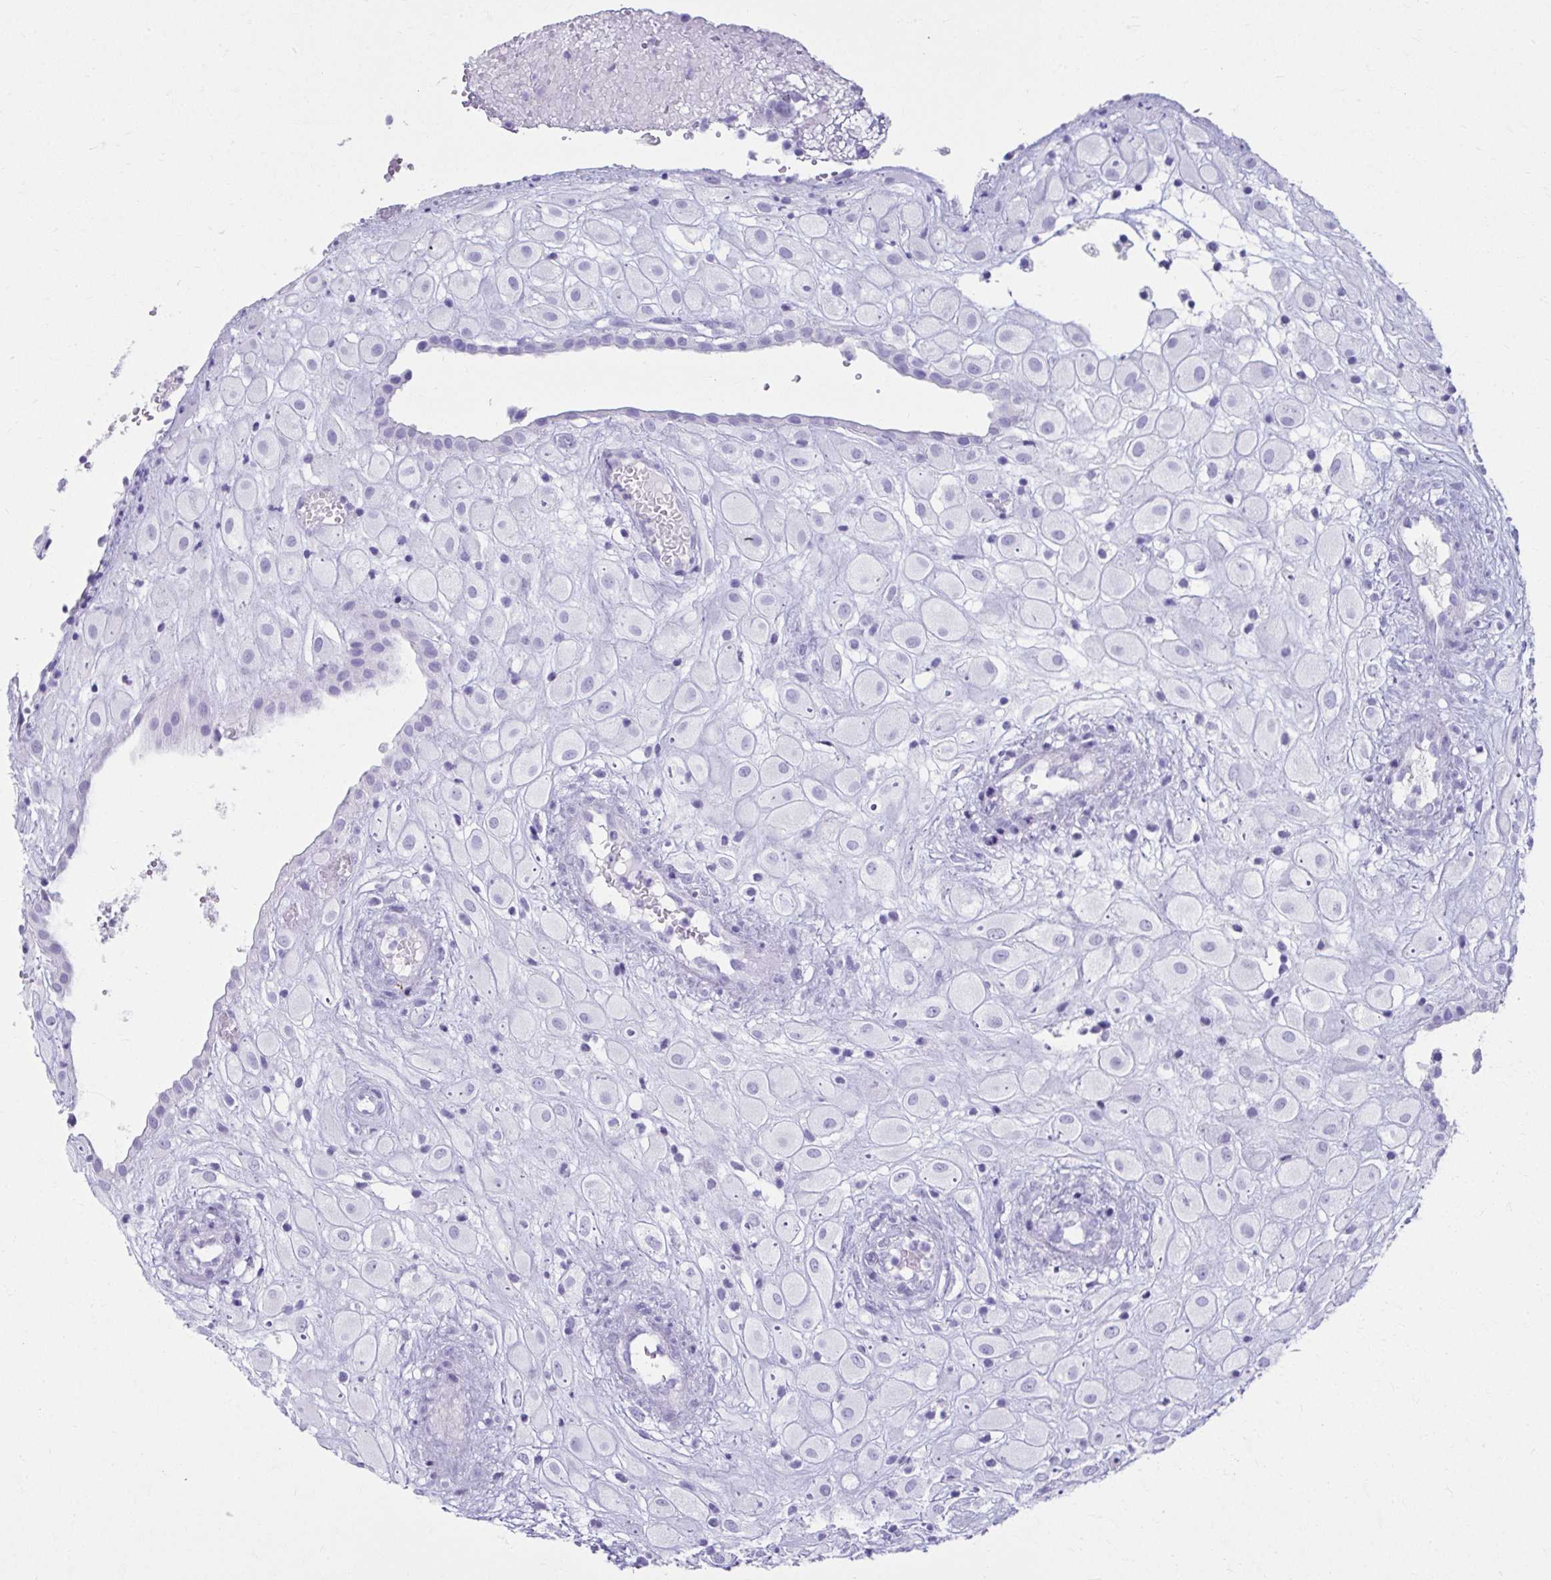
{"staining": {"intensity": "negative", "quantity": "none", "location": "none"}, "tissue": "placenta", "cell_type": "Decidual cells", "image_type": "normal", "snomed": [{"axis": "morphology", "description": "Normal tissue, NOS"}, {"axis": "topography", "description": "Placenta"}], "caption": "DAB immunohistochemical staining of unremarkable placenta demonstrates no significant staining in decidual cells. Nuclei are stained in blue.", "gene": "ATP4B", "patient": {"sex": "female", "age": 24}}